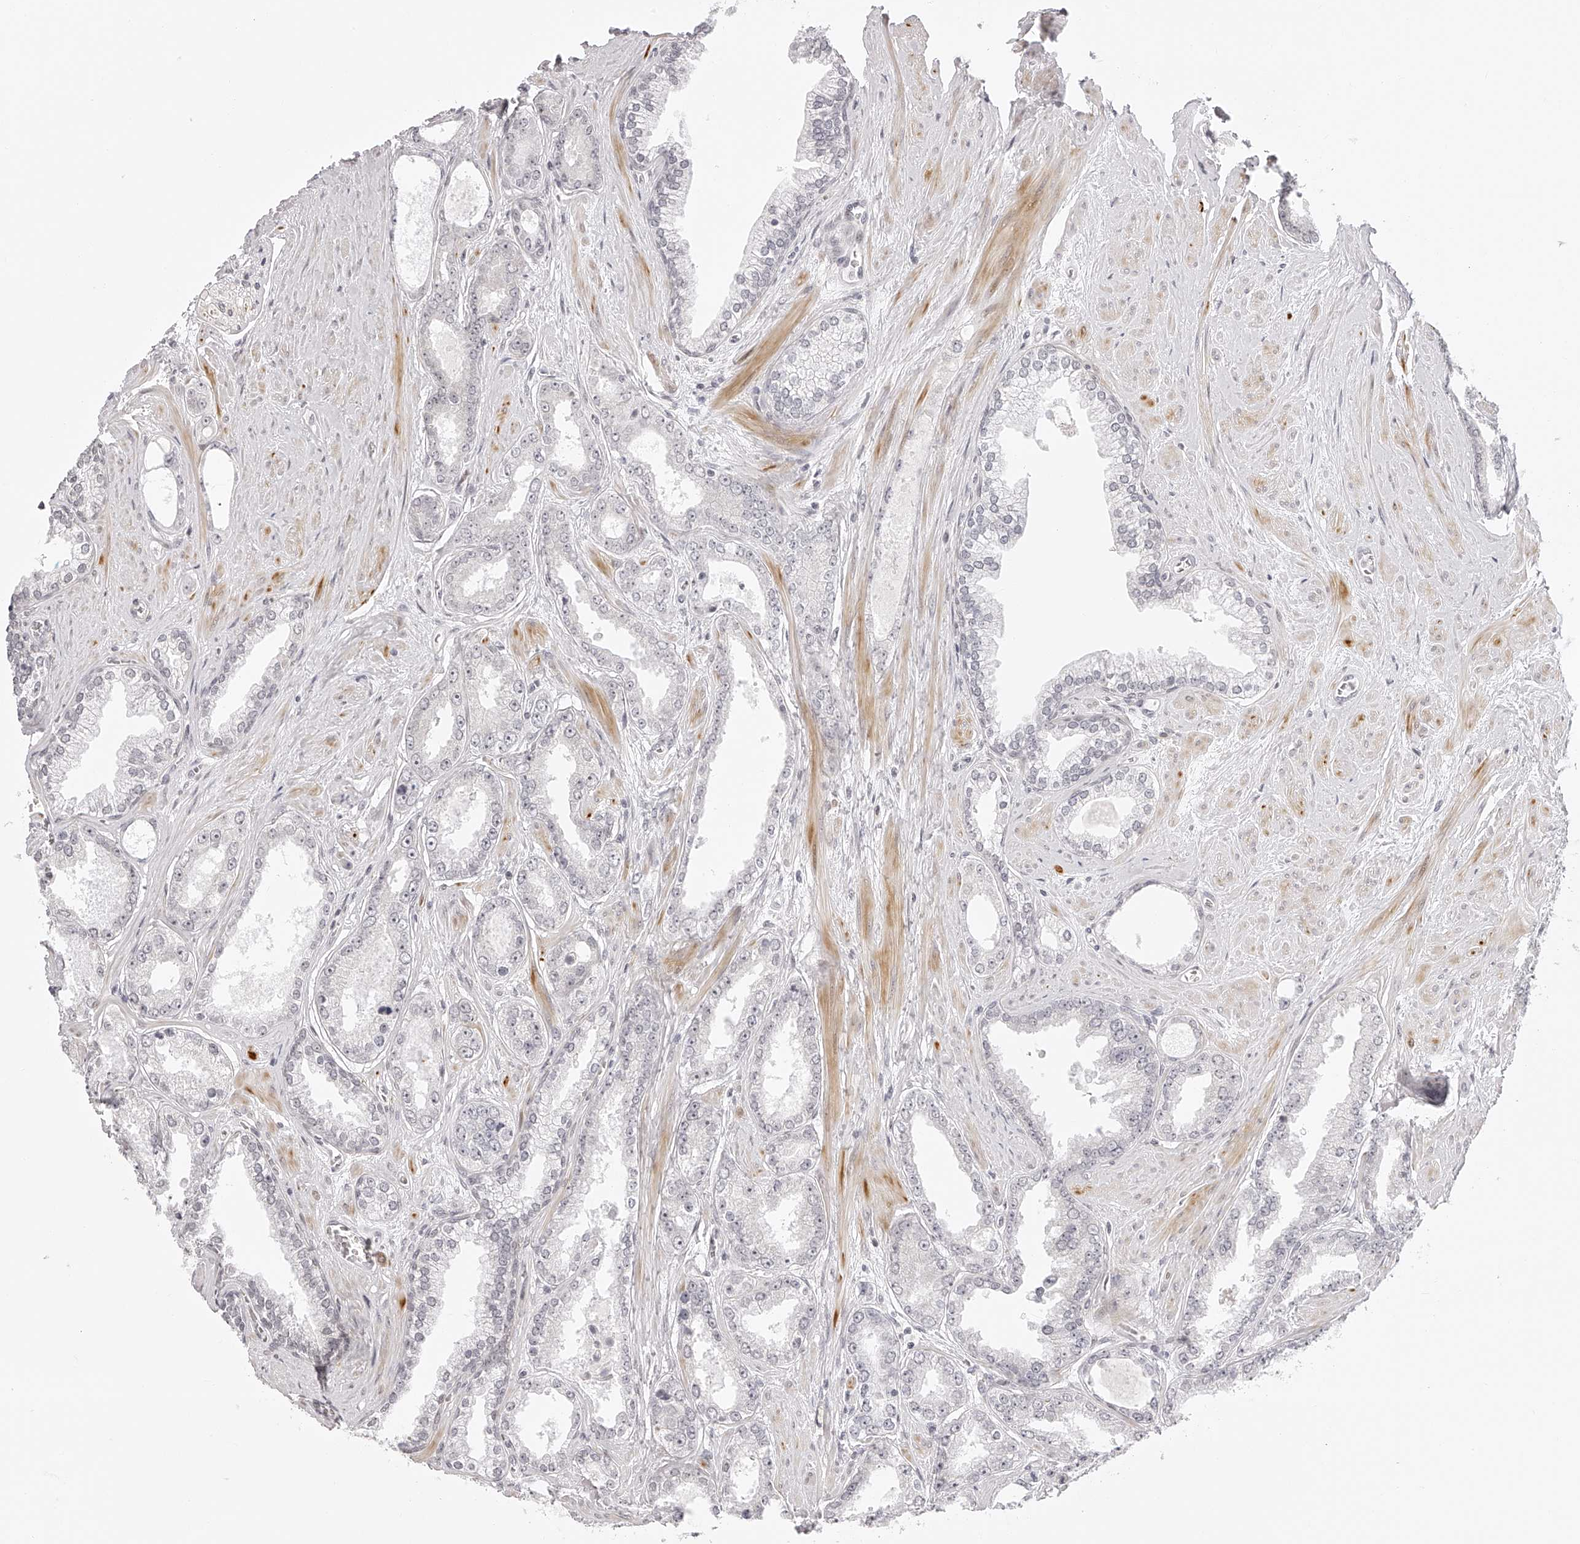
{"staining": {"intensity": "negative", "quantity": "none", "location": "none"}, "tissue": "prostate cancer", "cell_type": "Tumor cells", "image_type": "cancer", "snomed": [{"axis": "morphology", "description": "Adenocarcinoma, Low grade"}, {"axis": "topography", "description": "Prostate"}], "caption": "Prostate cancer was stained to show a protein in brown. There is no significant positivity in tumor cells.", "gene": "PLEKHG1", "patient": {"sex": "male", "age": 62}}